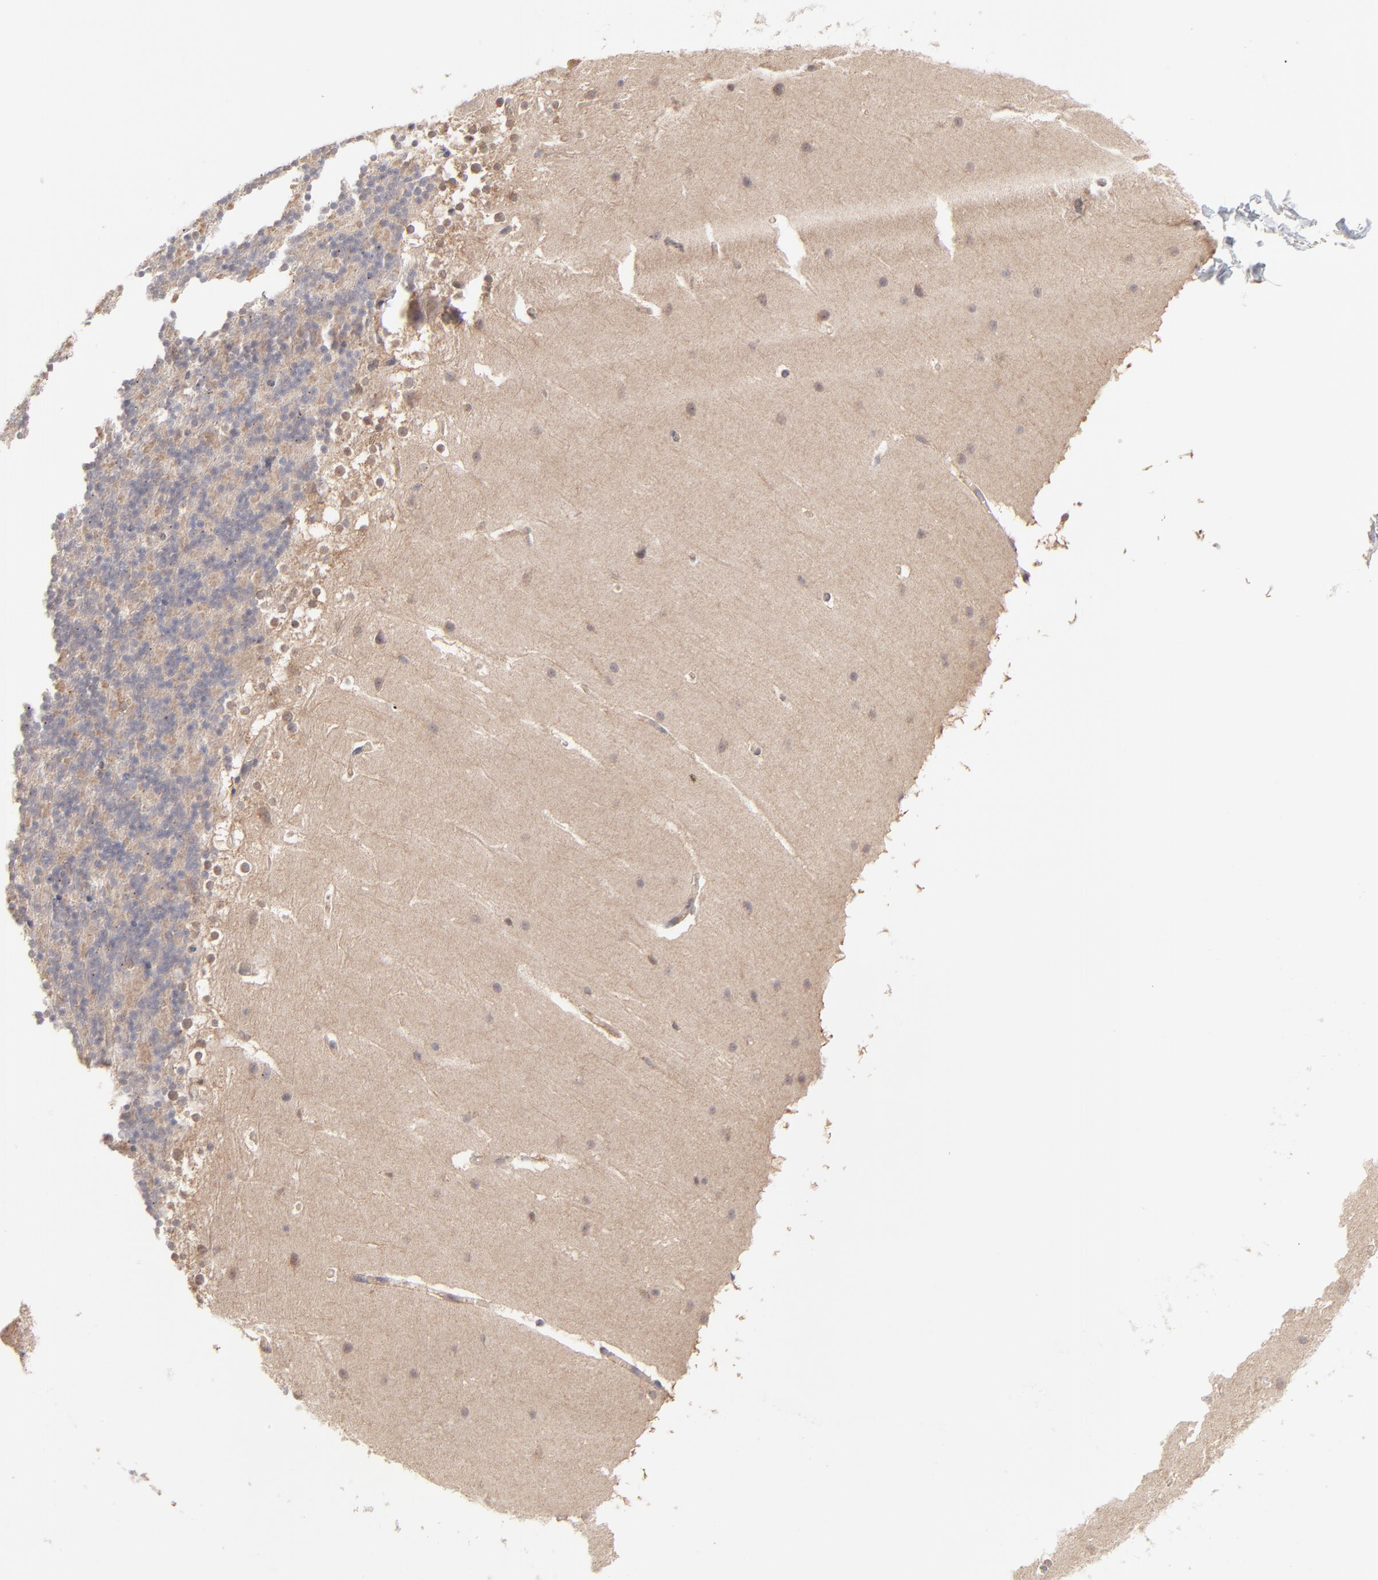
{"staining": {"intensity": "negative", "quantity": "none", "location": "none"}, "tissue": "cerebellum", "cell_type": "Cells in granular layer", "image_type": "normal", "snomed": [{"axis": "morphology", "description": "Normal tissue, NOS"}, {"axis": "topography", "description": "Cerebellum"}], "caption": "DAB immunohistochemical staining of normal cerebellum shows no significant positivity in cells in granular layer.", "gene": "GART", "patient": {"sex": "female", "age": 19}}